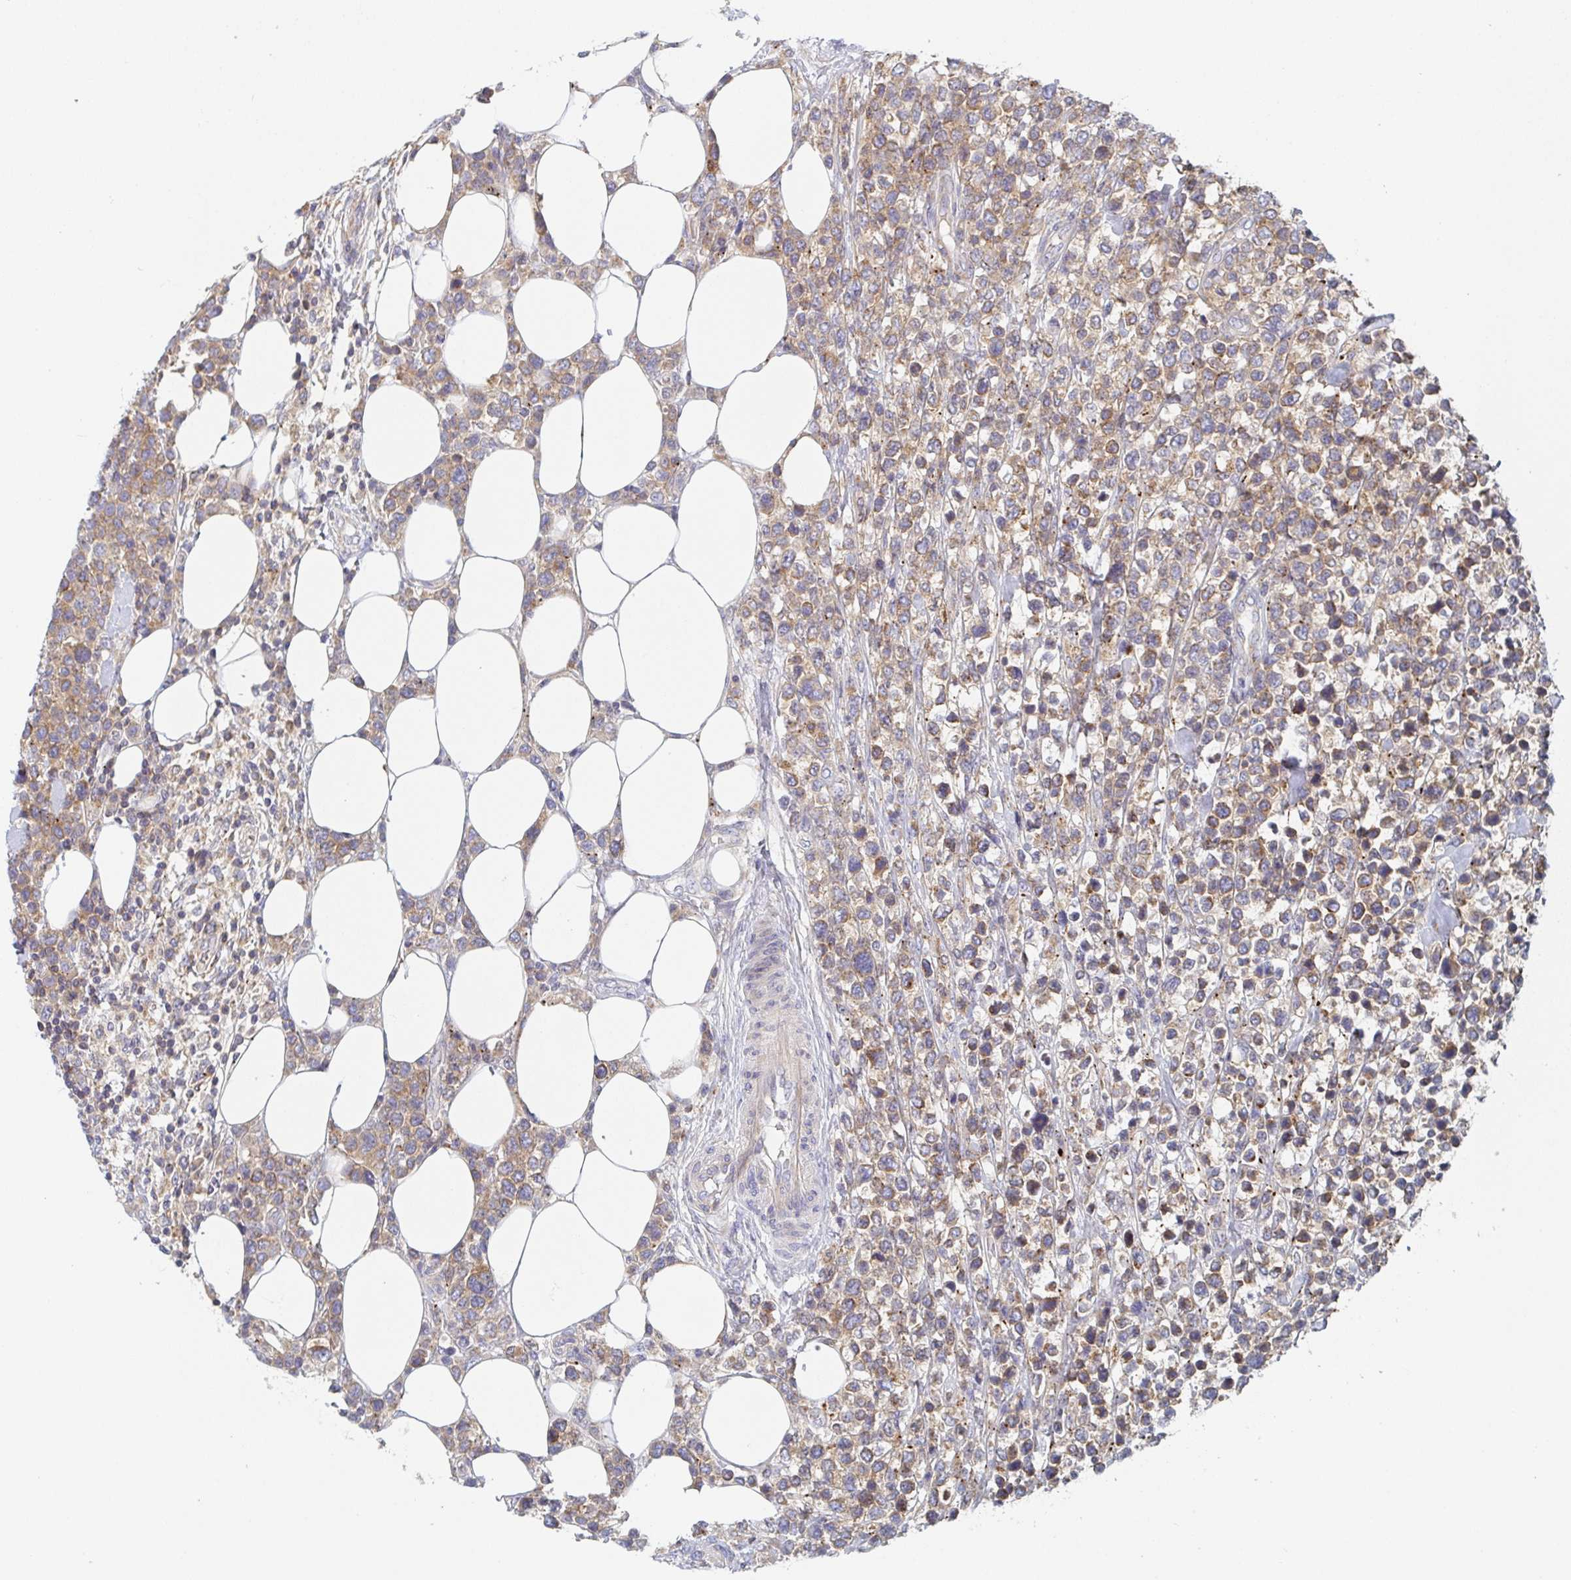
{"staining": {"intensity": "weak", "quantity": ">75%", "location": "cytoplasmic/membranous"}, "tissue": "lymphoma", "cell_type": "Tumor cells", "image_type": "cancer", "snomed": [{"axis": "morphology", "description": "Malignant lymphoma, non-Hodgkin's type, High grade"}, {"axis": "topography", "description": "Soft tissue"}], "caption": "Human malignant lymphoma, non-Hodgkin's type (high-grade) stained with a protein marker reveals weak staining in tumor cells.", "gene": "TUFT1", "patient": {"sex": "female", "age": 56}}